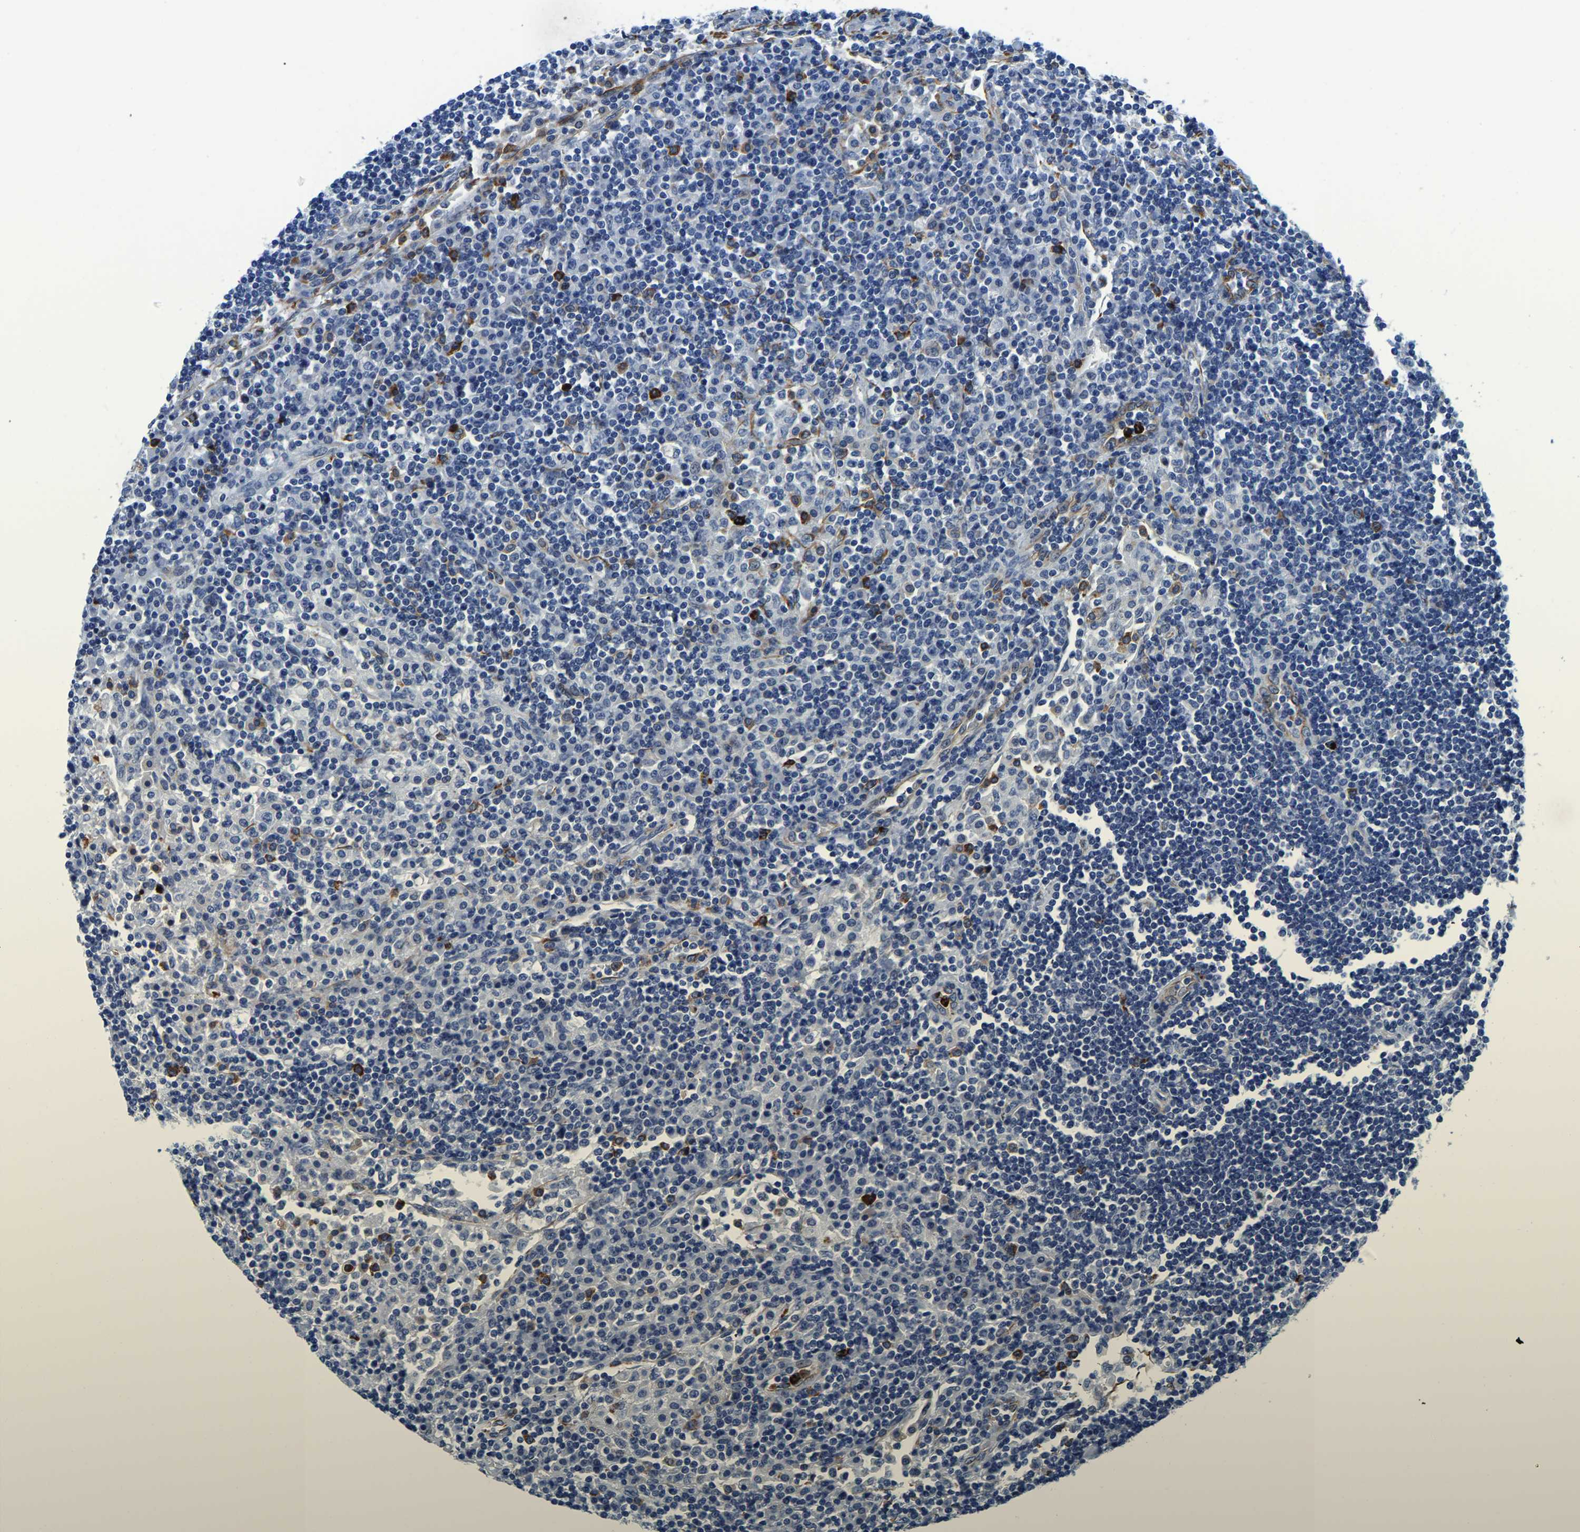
{"staining": {"intensity": "strong", "quantity": "<25%", "location": "cytoplasmic/membranous,nuclear"}, "tissue": "lymph node", "cell_type": "Non-germinal center cells", "image_type": "normal", "snomed": [{"axis": "morphology", "description": "Normal tissue, NOS"}, {"axis": "topography", "description": "Lymph node"}], "caption": "Non-germinal center cells reveal medium levels of strong cytoplasmic/membranous,nuclear staining in about <25% of cells in unremarkable lymph node. The staining was performed using DAB (3,3'-diaminobenzidine), with brown indicating positive protein expression. Nuclei are stained blue with hematoxylin.", "gene": "MS4A3", "patient": {"sex": "female", "age": 53}}